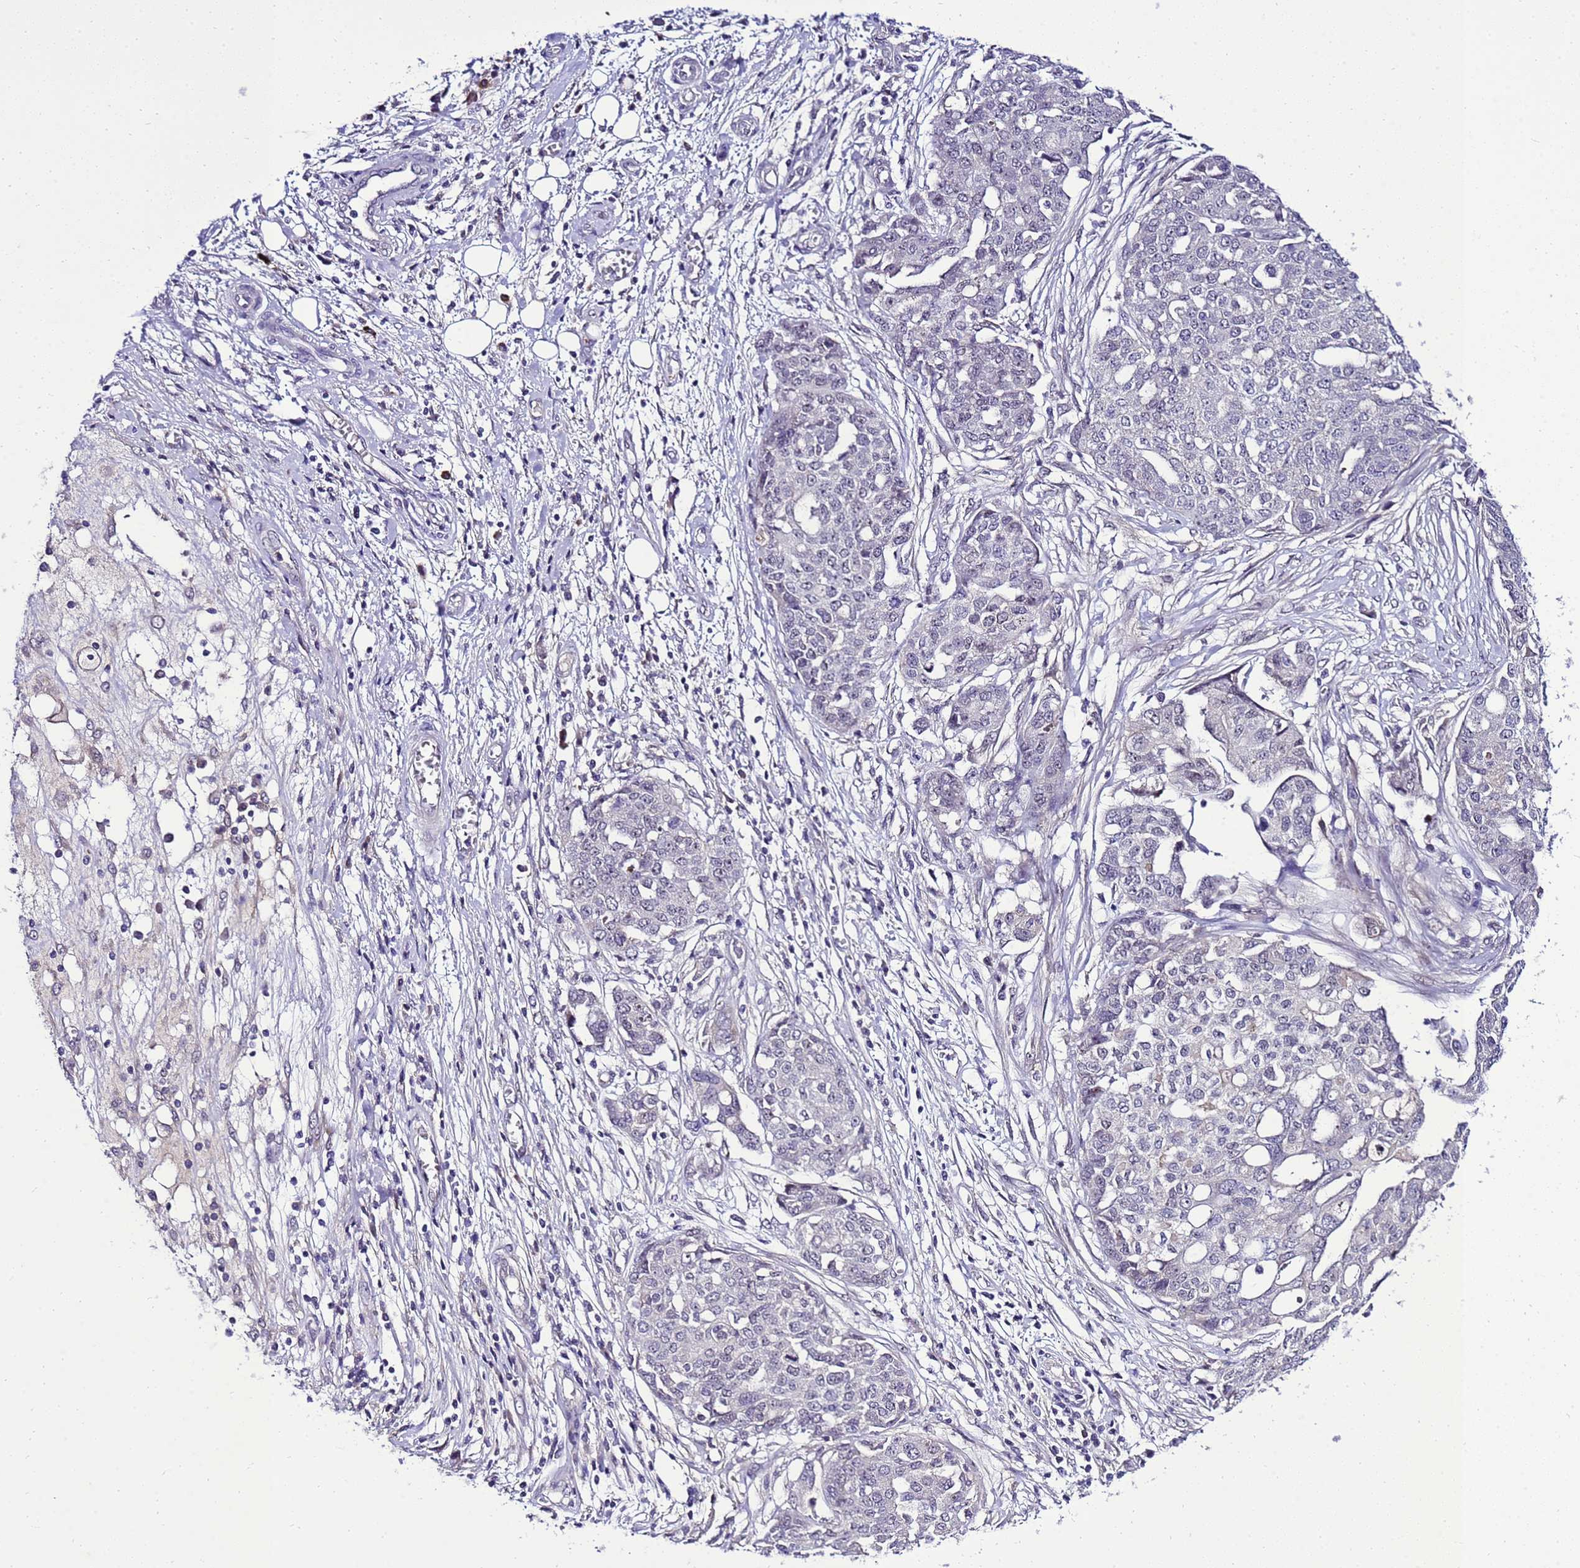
{"staining": {"intensity": "negative", "quantity": "none", "location": "none"}, "tissue": "ovarian cancer", "cell_type": "Tumor cells", "image_type": "cancer", "snomed": [{"axis": "morphology", "description": "Cystadenocarcinoma, serous, NOS"}, {"axis": "topography", "description": "Soft tissue"}, {"axis": "topography", "description": "Ovary"}], "caption": "Immunohistochemistry (IHC) photomicrograph of ovarian serous cystadenocarcinoma stained for a protein (brown), which reveals no staining in tumor cells.", "gene": "C19orf47", "patient": {"sex": "female", "age": 57}}